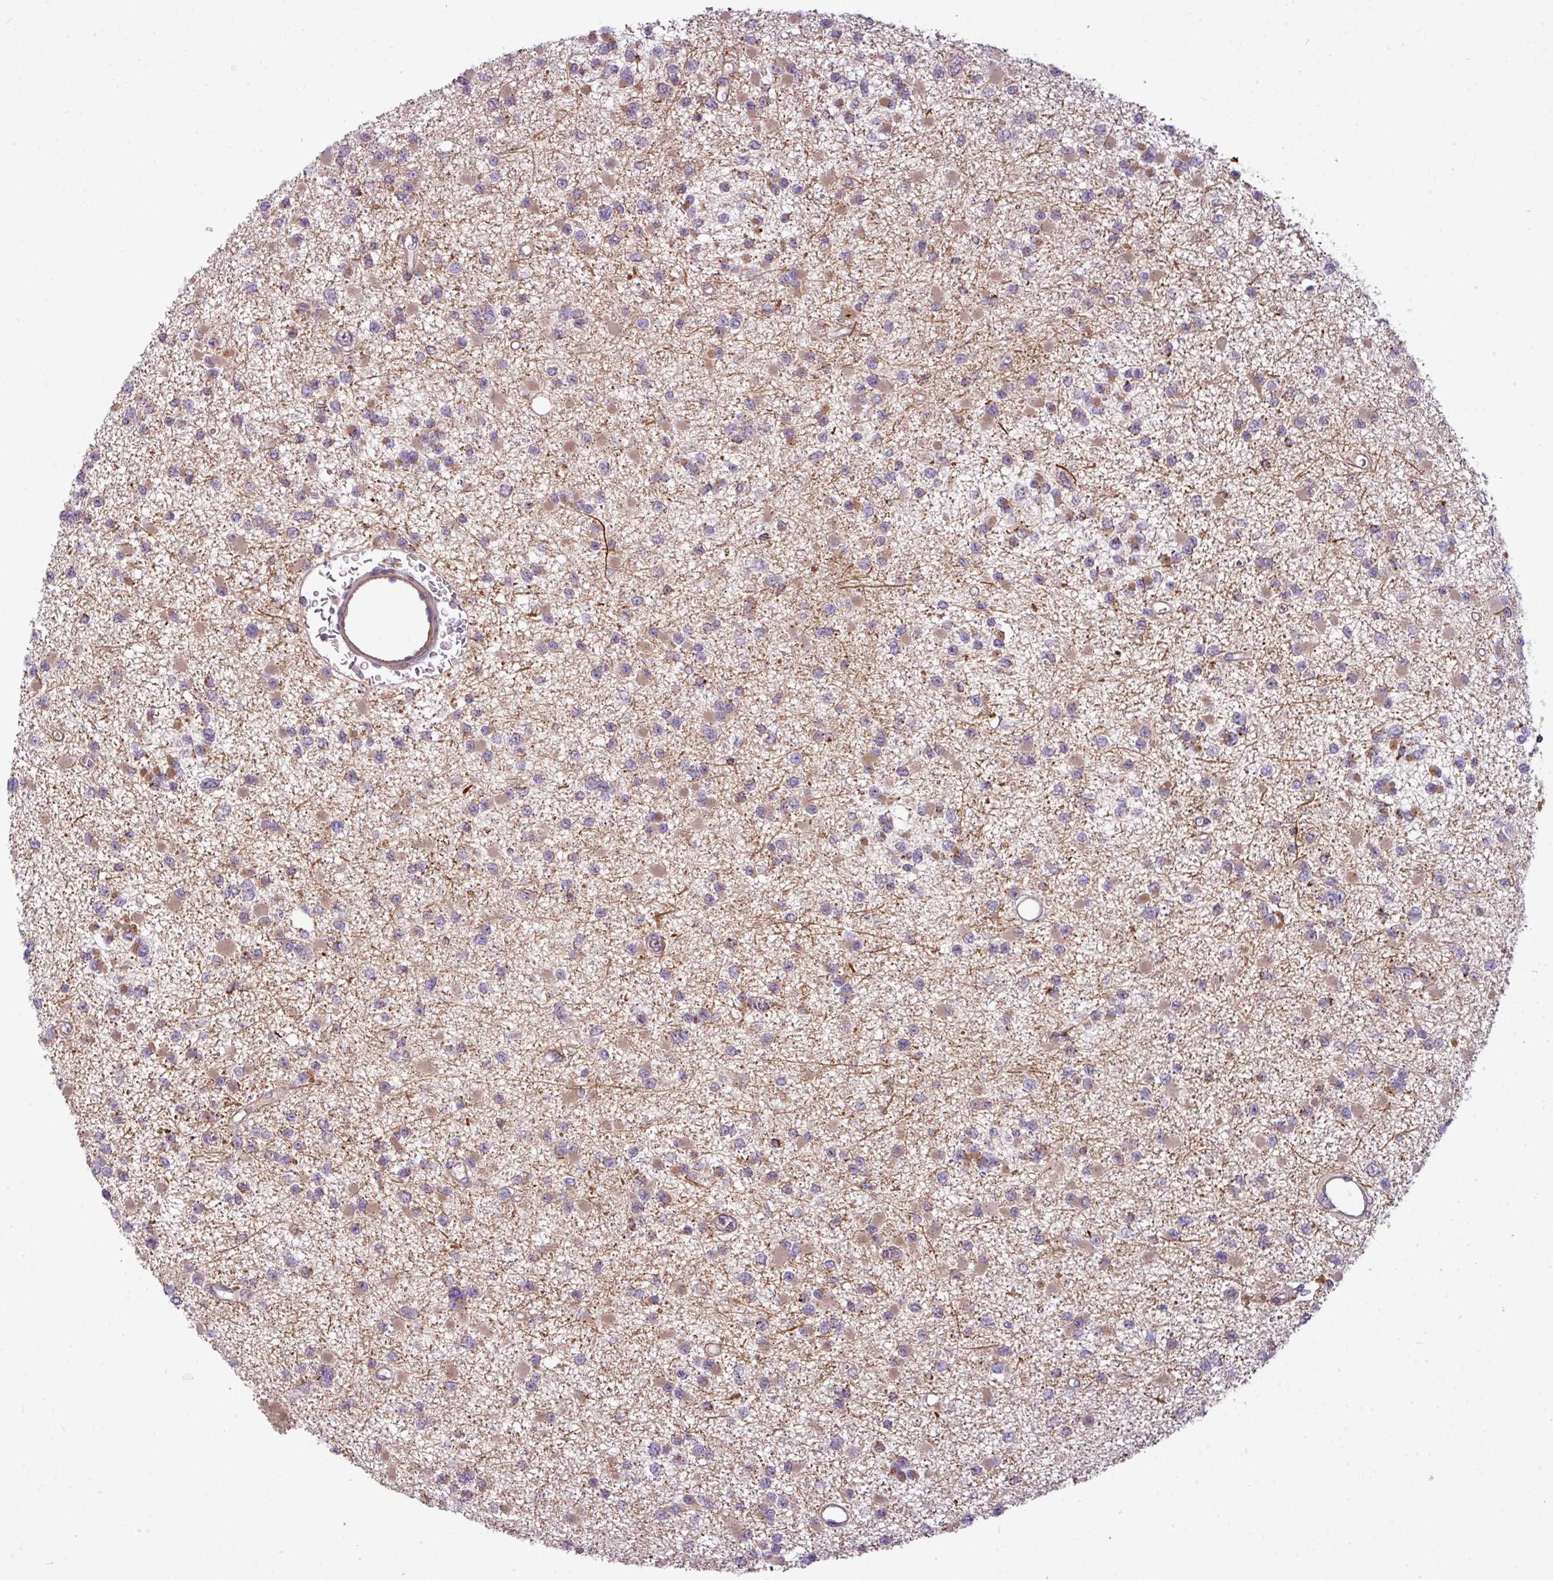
{"staining": {"intensity": "weak", "quantity": "<25%", "location": "cytoplasmic/membranous"}, "tissue": "glioma", "cell_type": "Tumor cells", "image_type": "cancer", "snomed": [{"axis": "morphology", "description": "Glioma, malignant, Low grade"}, {"axis": "topography", "description": "Brain"}], "caption": "Immunohistochemical staining of human glioma reveals no significant staining in tumor cells.", "gene": "ZNF35", "patient": {"sex": "female", "age": 22}}